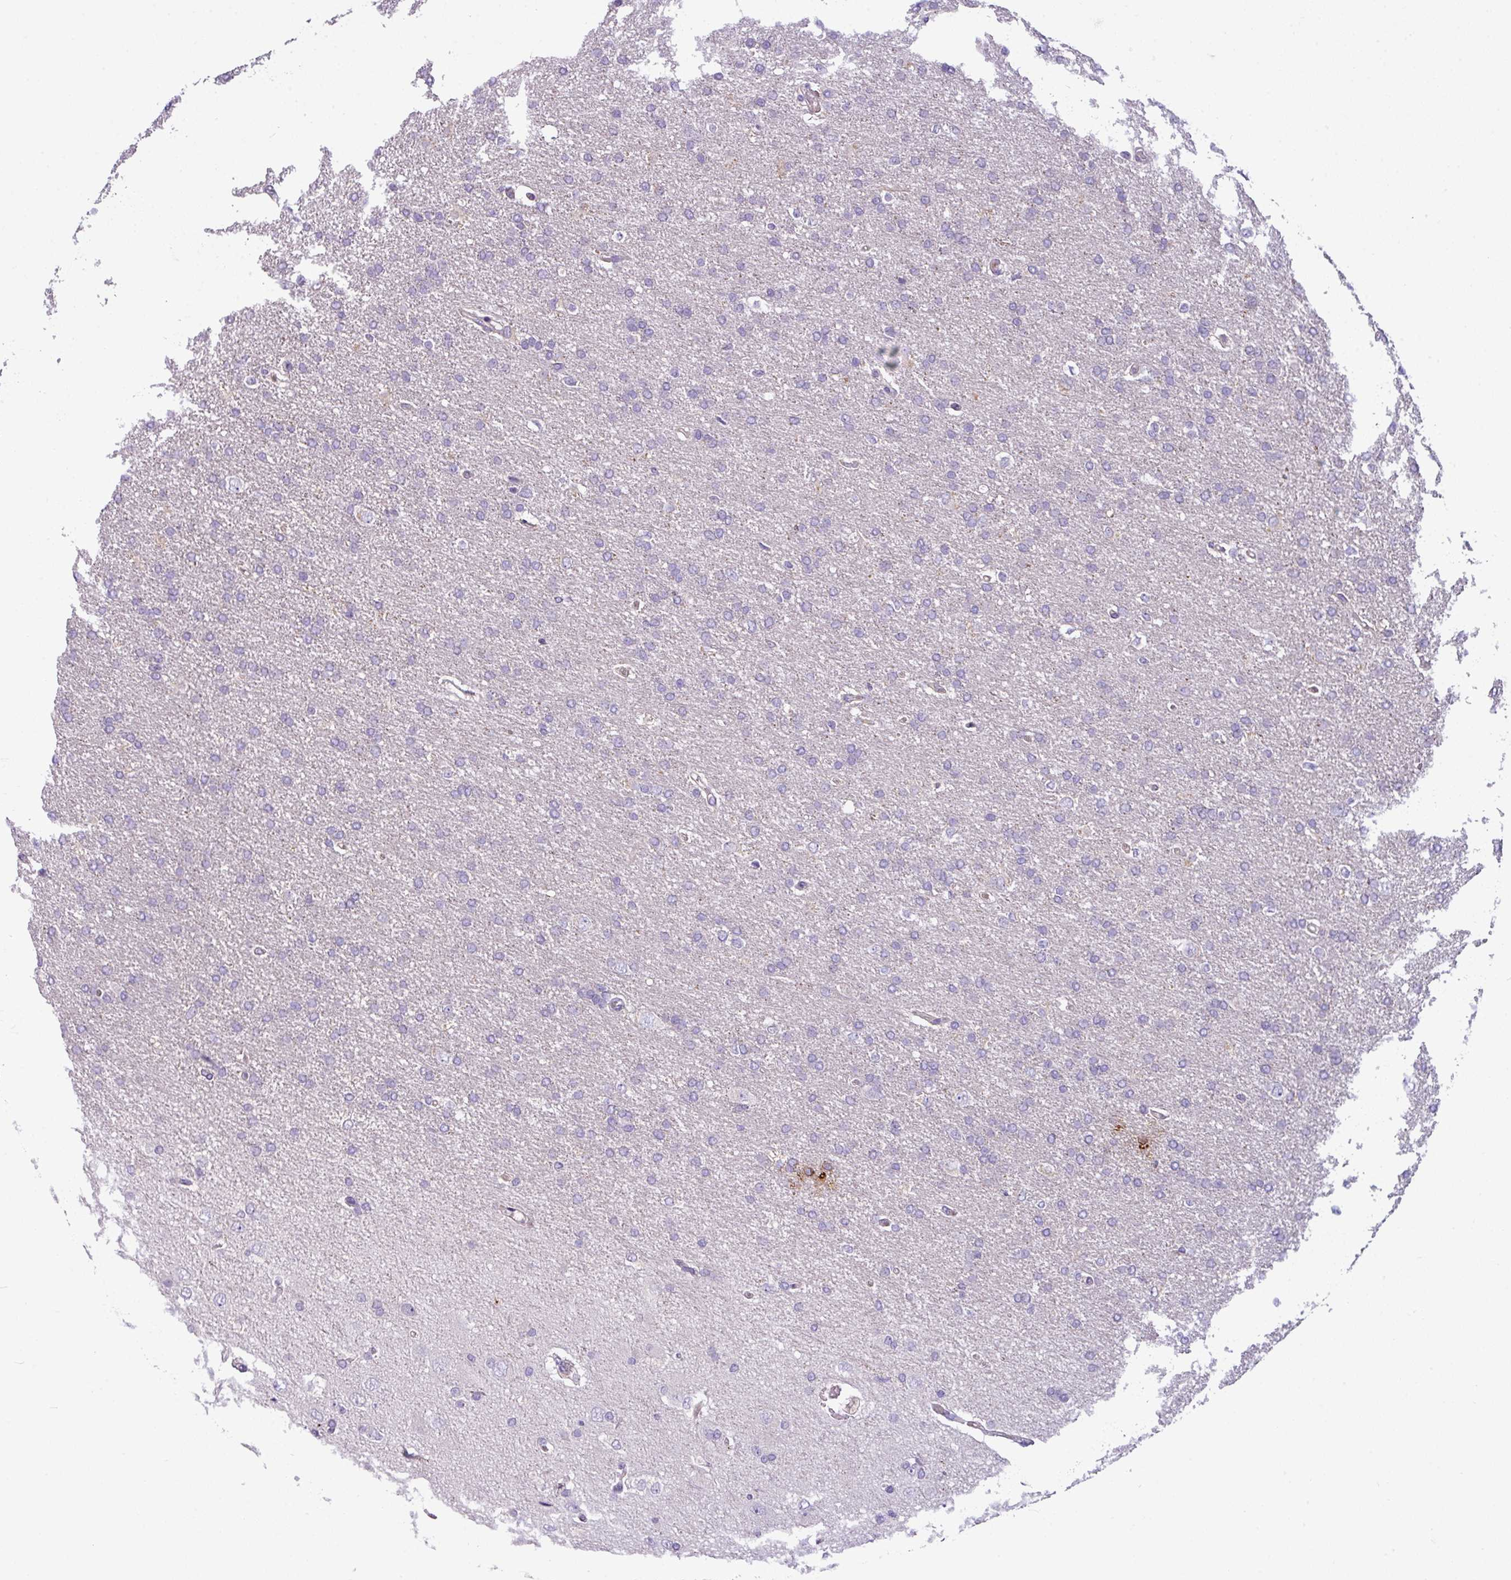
{"staining": {"intensity": "negative", "quantity": "none", "location": "none"}, "tissue": "glioma", "cell_type": "Tumor cells", "image_type": "cancer", "snomed": [{"axis": "morphology", "description": "Glioma, malignant, High grade"}, {"axis": "topography", "description": "Brain"}], "caption": "There is no significant staining in tumor cells of malignant high-grade glioma.", "gene": "TOR1AIP2", "patient": {"sex": "male", "age": 72}}